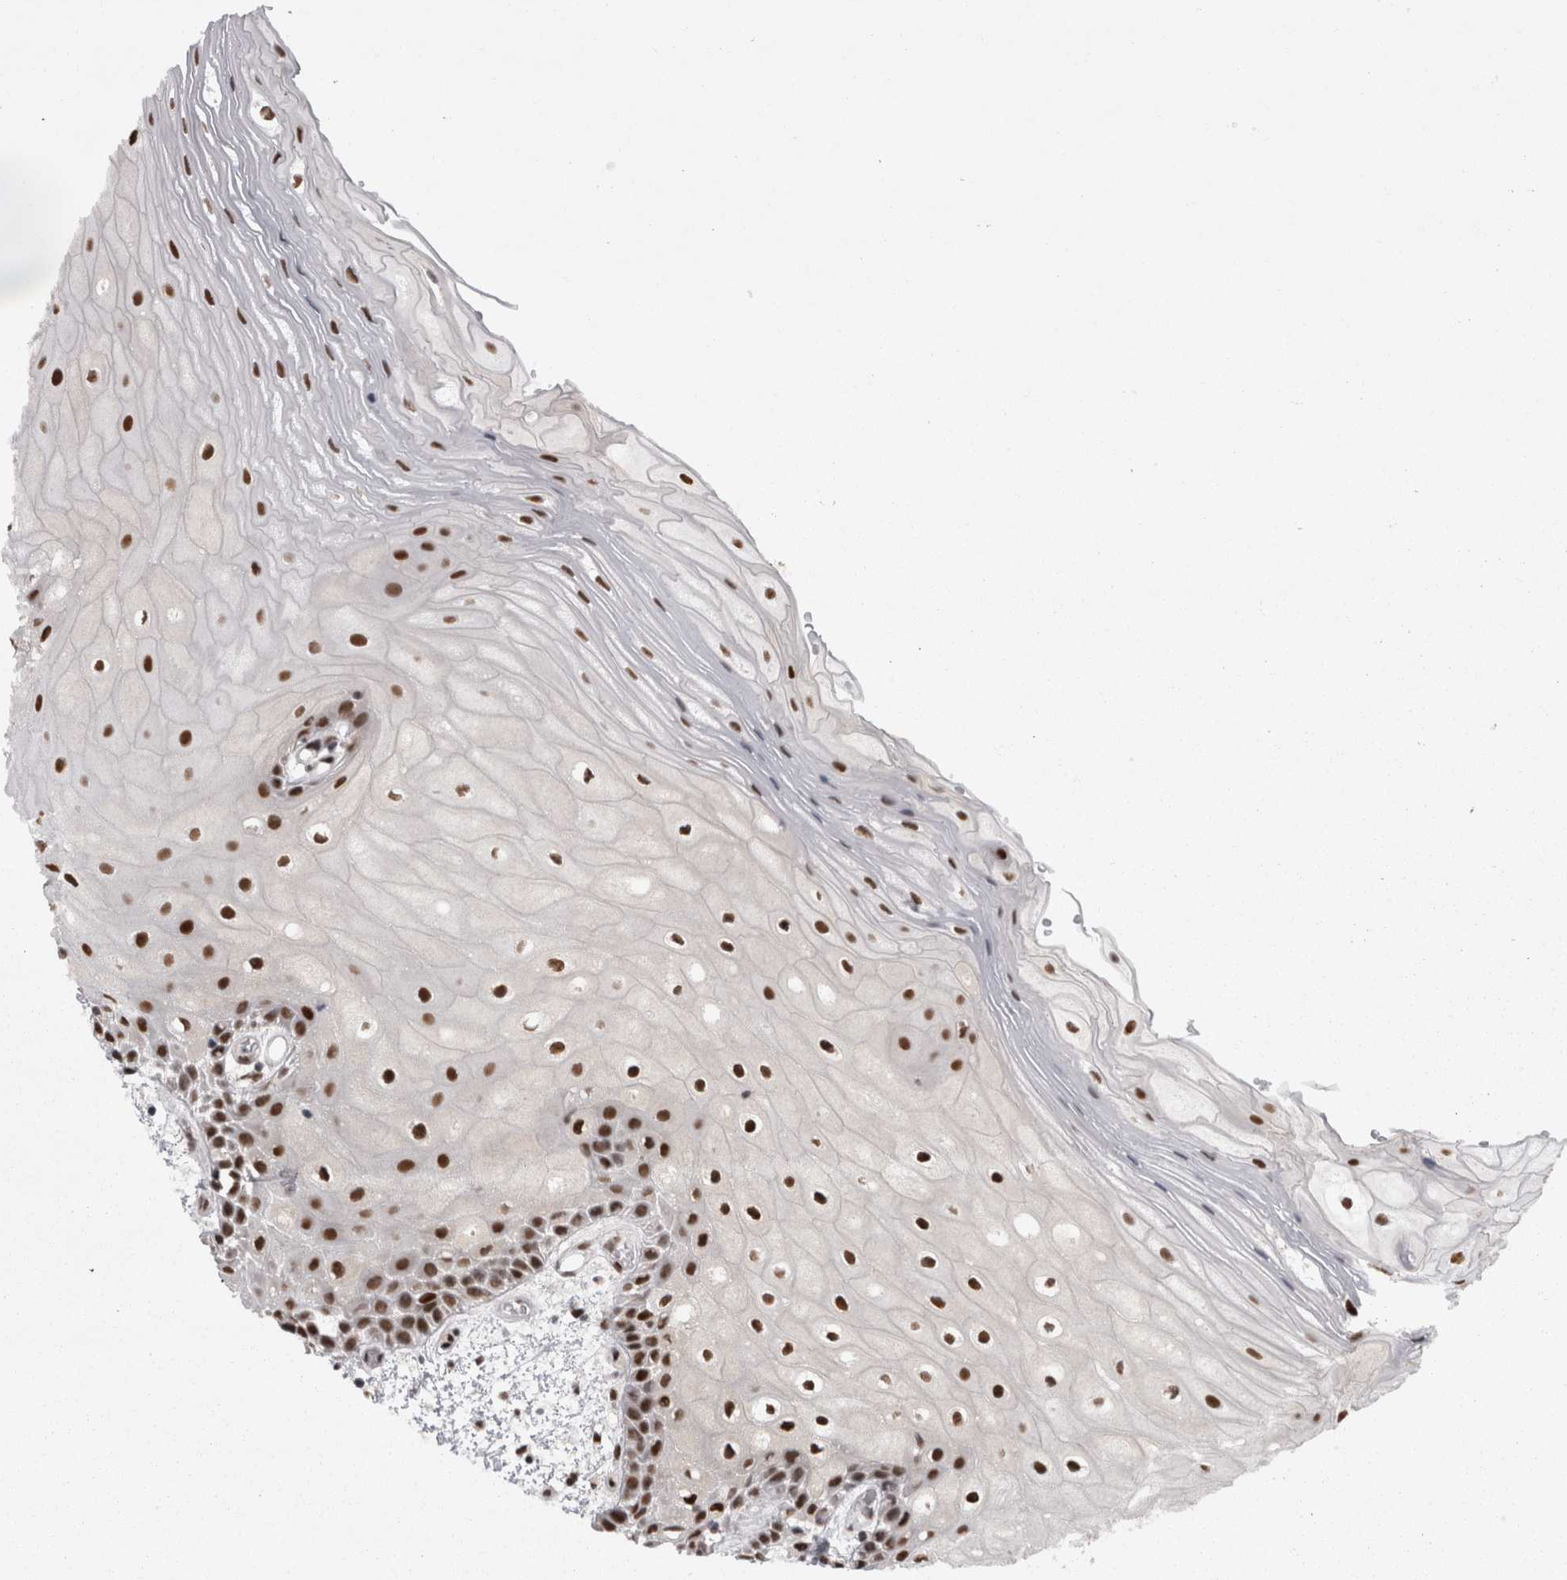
{"staining": {"intensity": "strong", "quantity": ">75%", "location": "nuclear"}, "tissue": "oral mucosa", "cell_type": "Squamous epithelial cells", "image_type": "normal", "snomed": [{"axis": "morphology", "description": "Normal tissue, NOS"}, {"axis": "topography", "description": "Oral tissue"}], "caption": "Immunohistochemical staining of benign oral mucosa displays high levels of strong nuclear staining in approximately >75% of squamous epithelial cells.", "gene": "C1orf54", "patient": {"sex": "male", "age": 52}}